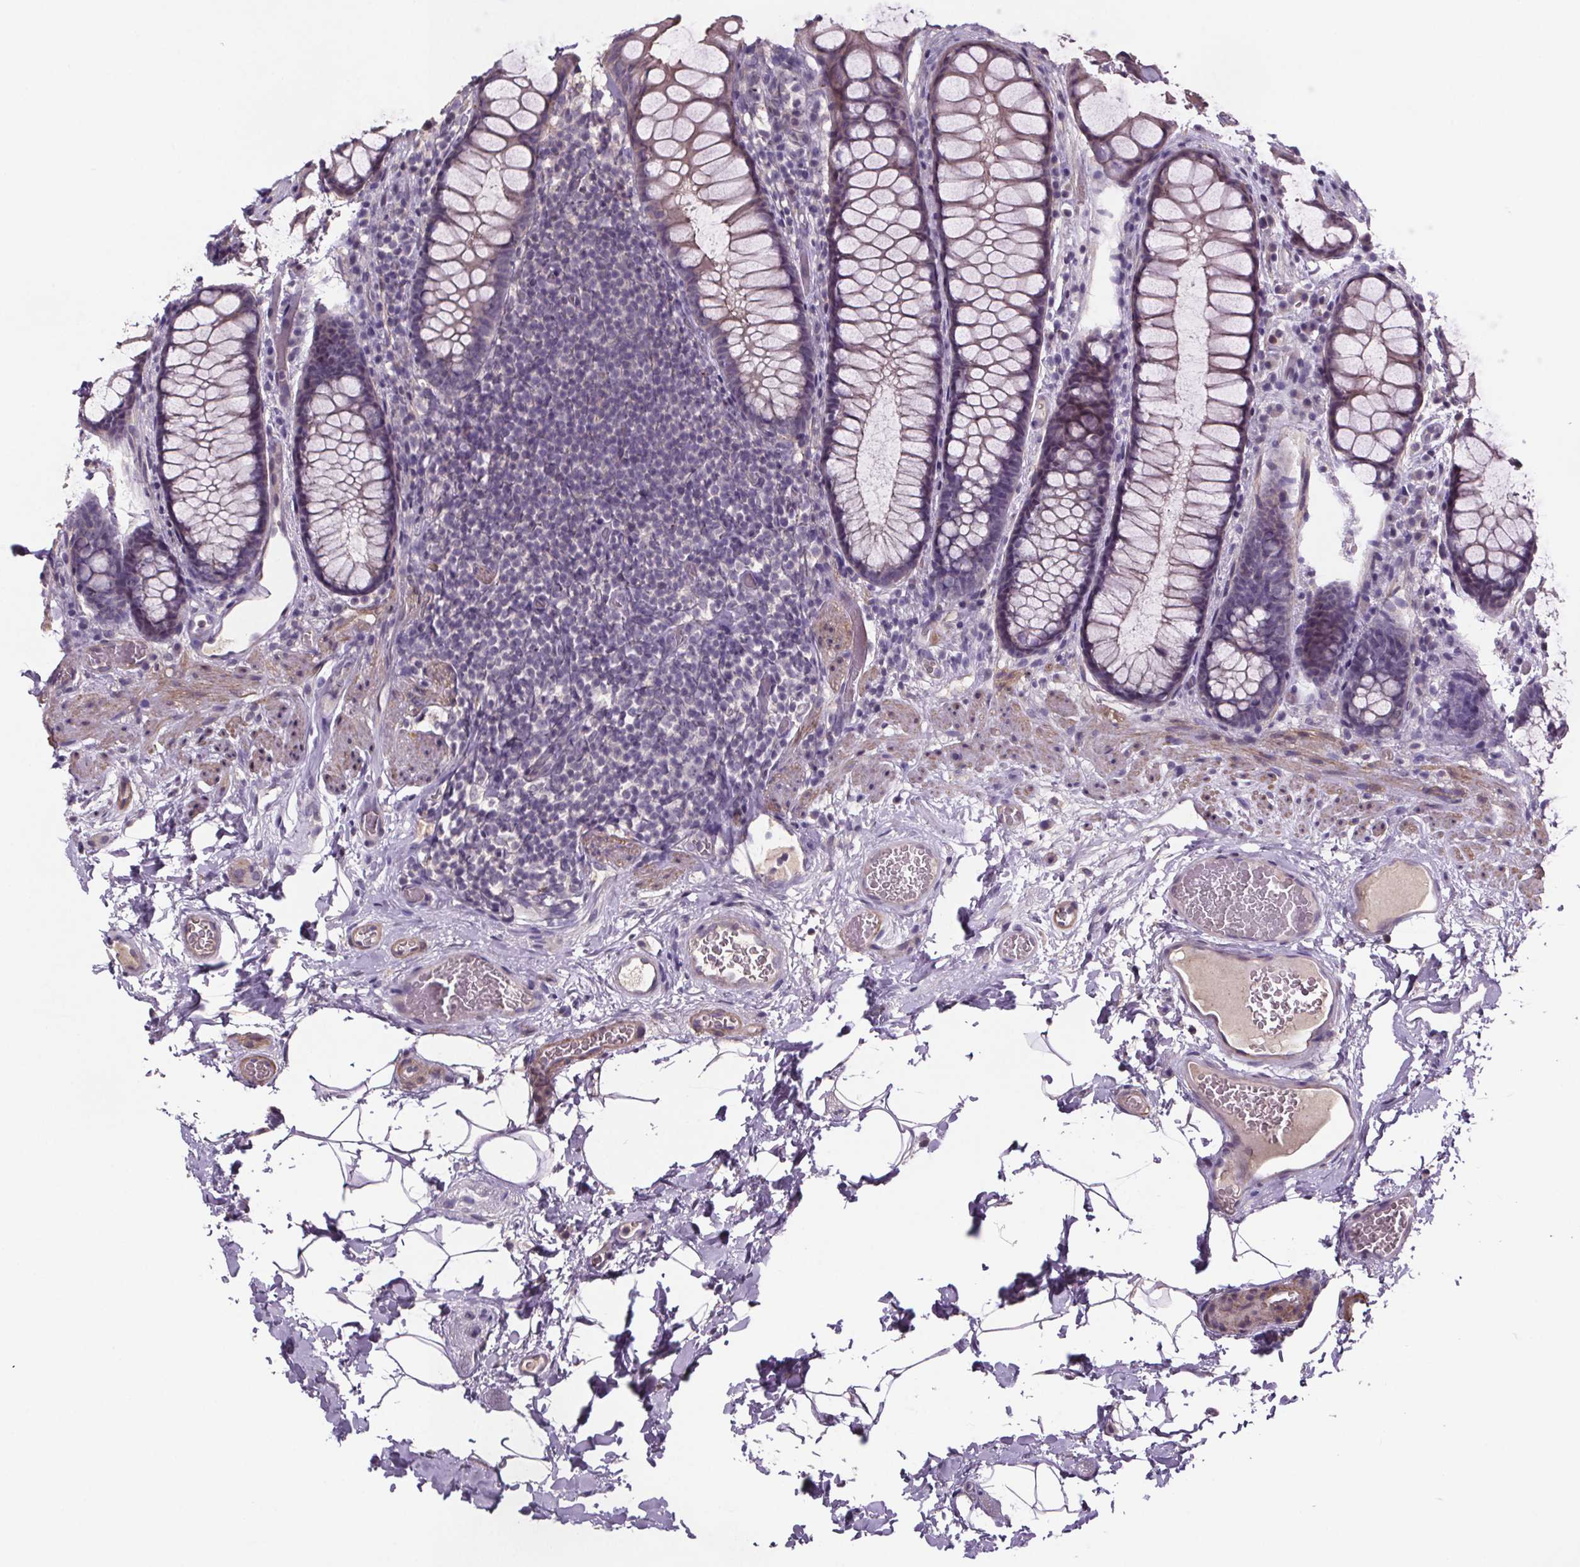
{"staining": {"intensity": "negative", "quantity": "none", "location": "none"}, "tissue": "rectum", "cell_type": "Glandular cells", "image_type": "normal", "snomed": [{"axis": "morphology", "description": "Normal tissue, NOS"}, {"axis": "topography", "description": "Rectum"}], "caption": "Human rectum stained for a protein using immunohistochemistry (IHC) shows no staining in glandular cells.", "gene": "CLN3", "patient": {"sex": "female", "age": 62}}